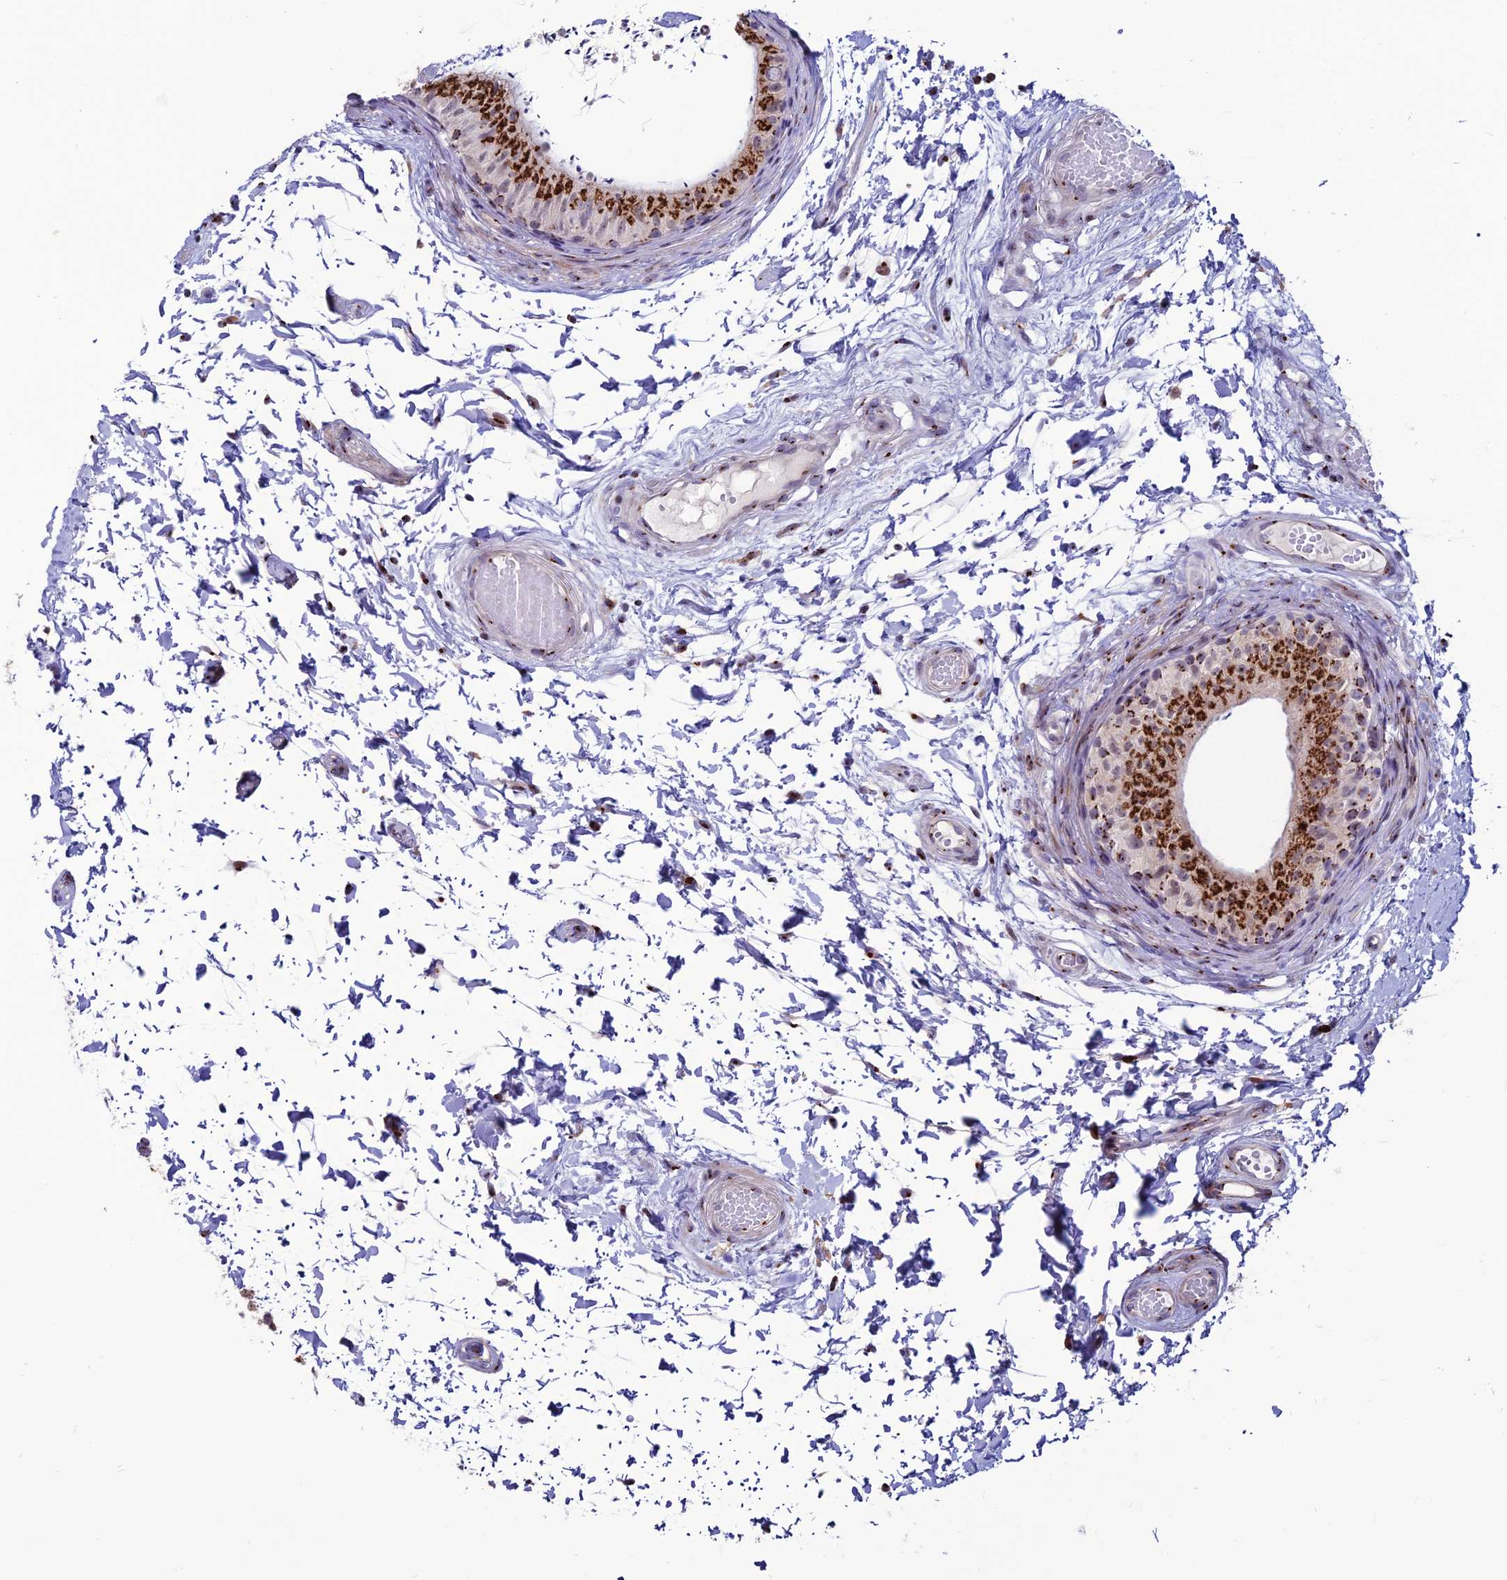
{"staining": {"intensity": "strong", "quantity": ">75%", "location": "cytoplasmic/membranous"}, "tissue": "epididymis", "cell_type": "Glandular cells", "image_type": "normal", "snomed": [{"axis": "morphology", "description": "Normal tissue, NOS"}, {"axis": "topography", "description": "Epididymis"}], "caption": "Immunohistochemical staining of benign human epididymis exhibits strong cytoplasmic/membranous protein positivity in approximately >75% of glandular cells.", "gene": "PLEKHA4", "patient": {"sex": "male", "age": 50}}